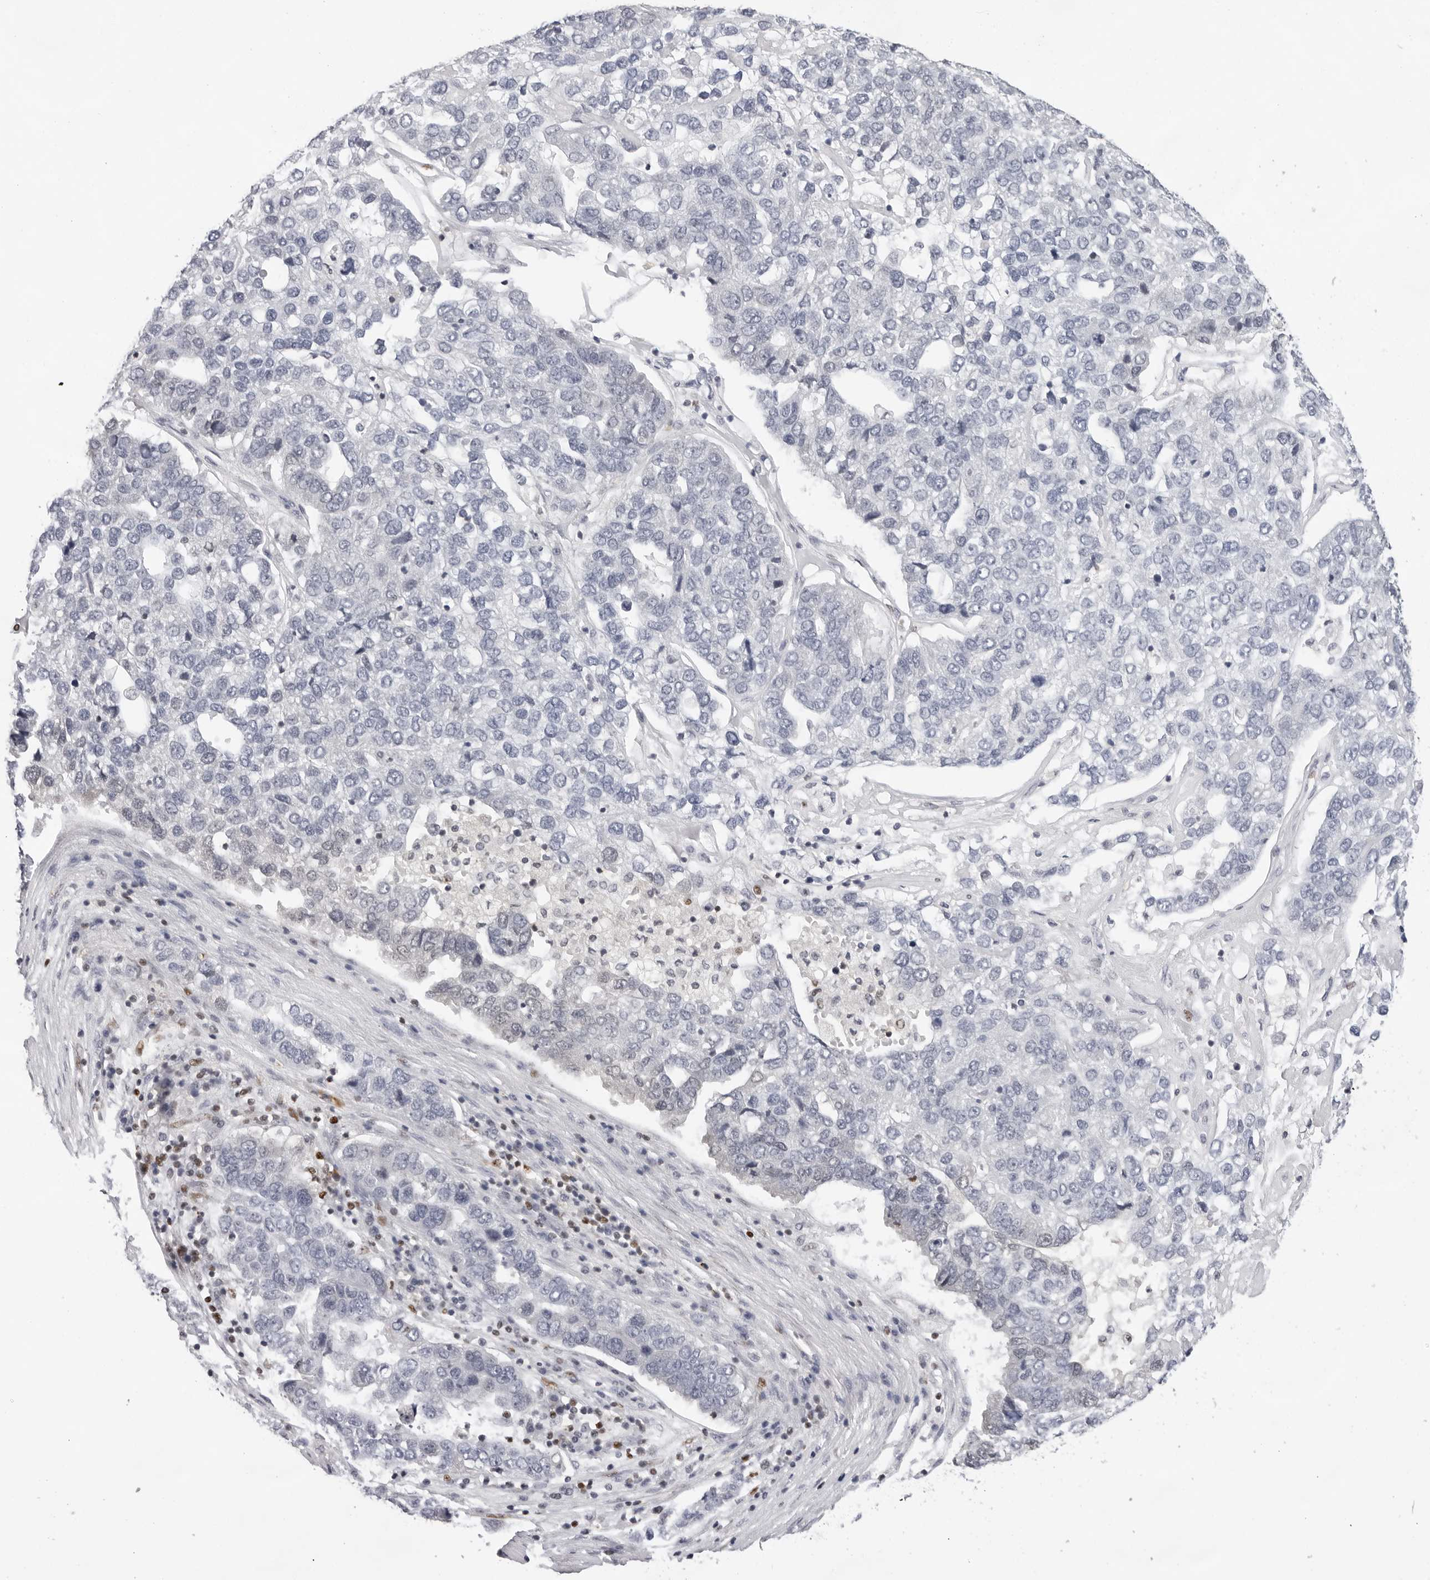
{"staining": {"intensity": "negative", "quantity": "none", "location": "none"}, "tissue": "pancreatic cancer", "cell_type": "Tumor cells", "image_type": "cancer", "snomed": [{"axis": "morphology", "description": "Adenocarcinoma, NOS"}, {"axis": "topography", "description": "Pancreas"}], "caption": "There is no significant staining in tumor cells of adenocarcinoma (pancreatic).", "gene": "OGG1", "patient": {"sex": "female", "age": 61}}